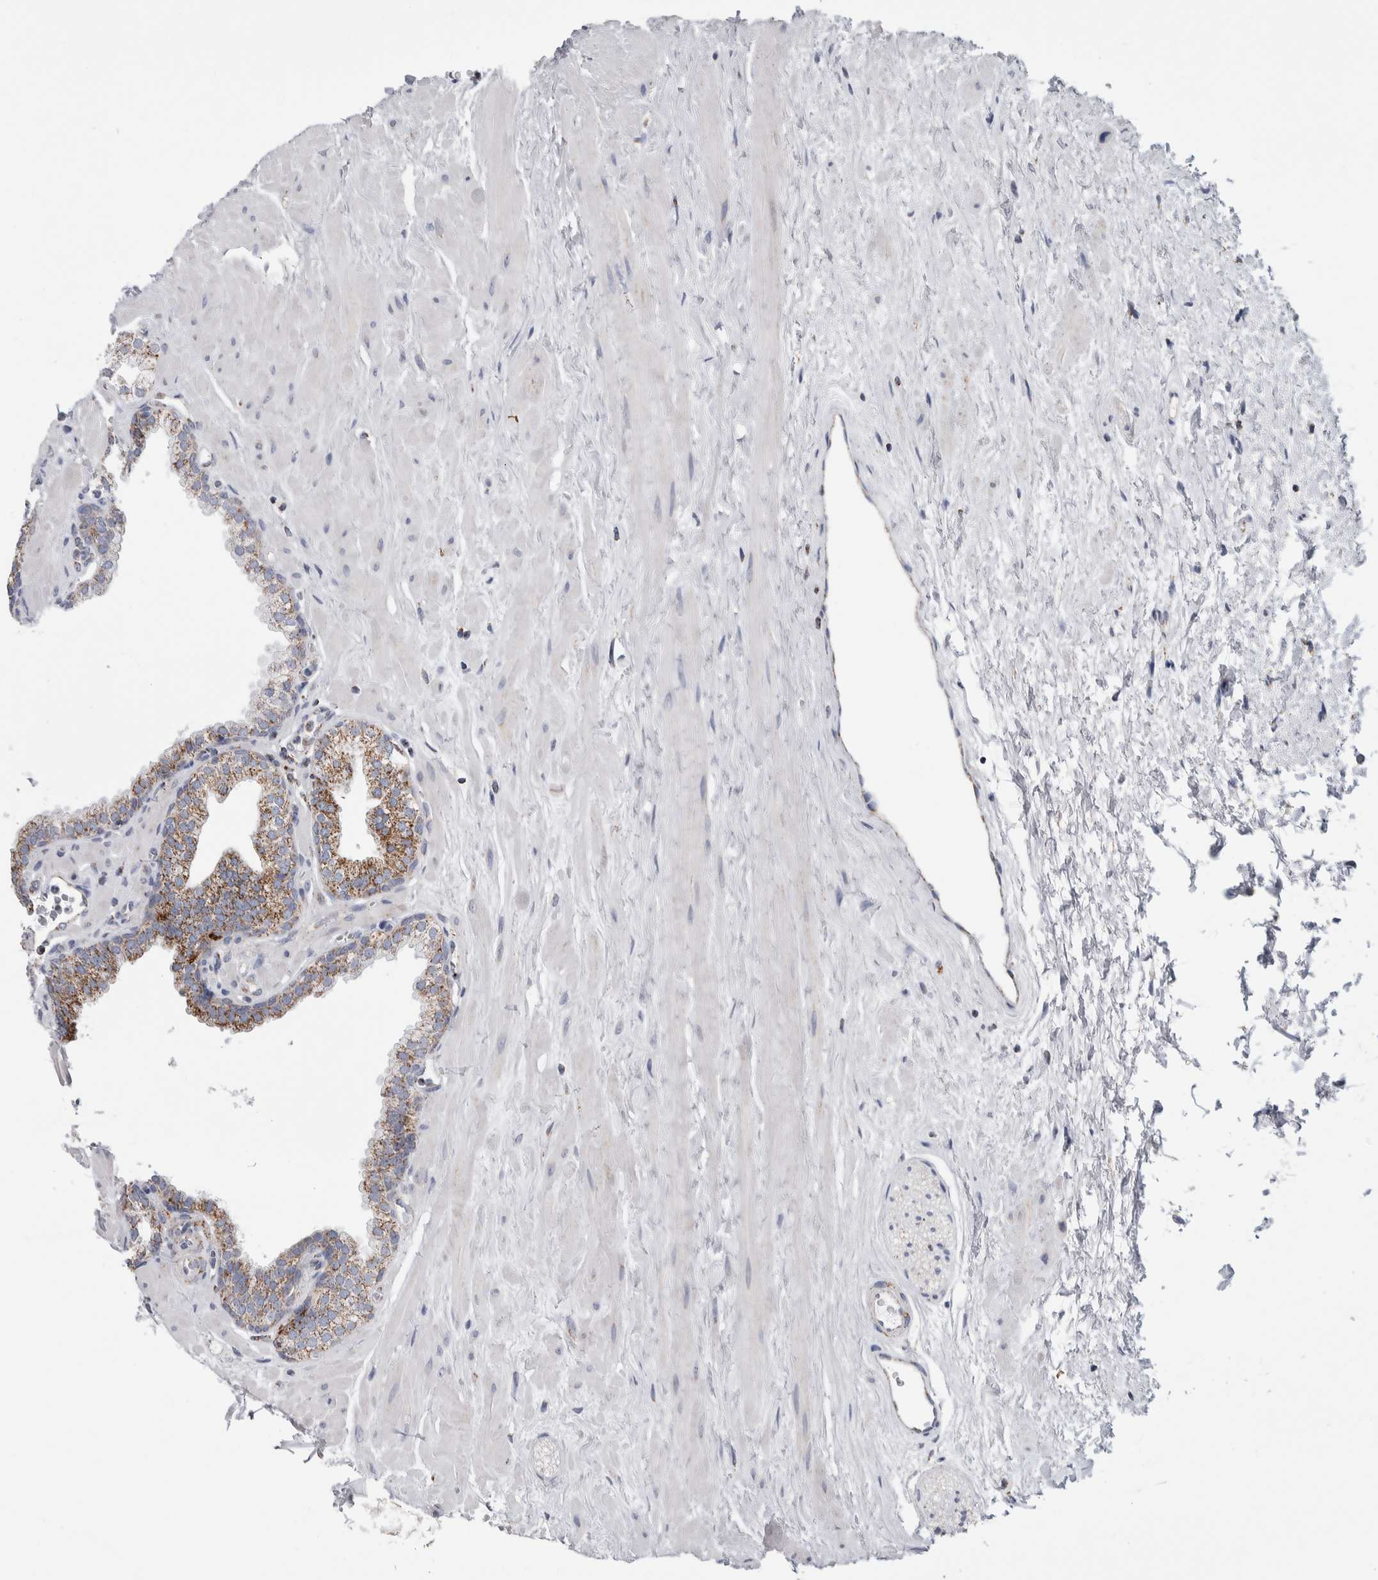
{"staining": {"intensity": "moderate", "quantity": ">75%", "location": "cytoplasmic/membranous"}, "tissue": "prostate", "cell_type": "Glandular cells", "image_type": "normal", "snomed": [{"axis": "morphology", "description": "Normal tissue, NOS"}, {"axis": "morphology", "description": "Urothelial carcinoma, Low grade"}, {"axis": "topography", "description": "Urinary bladder"}, {"axis": "topography", "description": "Prostate"}], "caption": "About >75% of glandular cells in normal human prostate display moderate cytoplasmic/membranous protein expression as visualized by brown immunohistochemical staining.", "gene": "ETFA", "patient": {"sex": "male", "age": 60}}